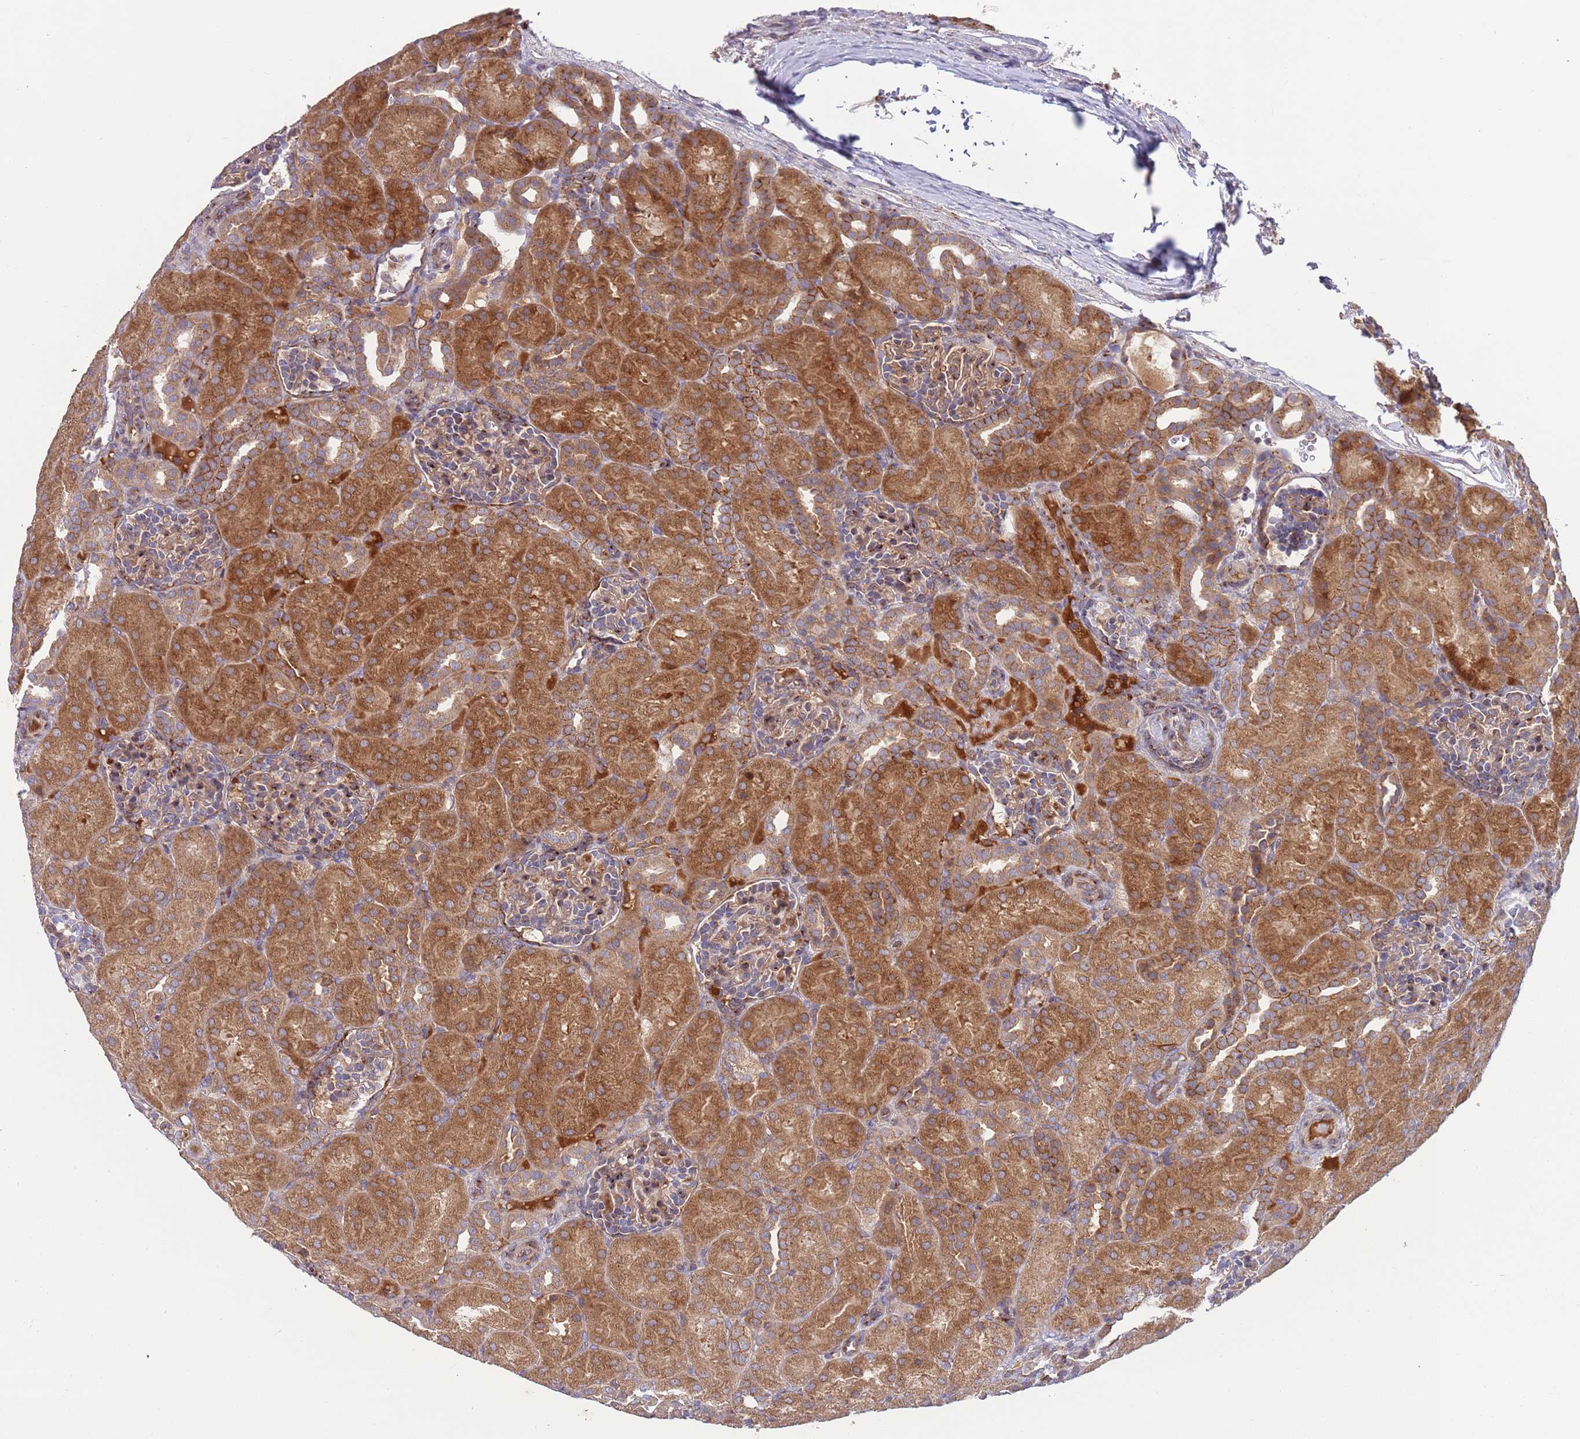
{"staining": {"intensity": "moderate", "quantity": "25%-75%", "location": "cytoplasmic/membranous,nuclear"}, "tissue": "kidney", "cell_type": "Cells in glomeruli", "image_type": "normal", "snomed": [{"axis": "morphology", "description": "Normal tissue, NOS"}, {"axis": "topography", "description": "Kidney"}], "caption": "A histopathology image of kidney stained for a protein demonstrates moderate cytoplasmic/membranous,nuclear brown staining in cells in glomeruli. The staining was performed using DAB to visualize the protein expression in brown, while the nuclei were stained in blue with hematoxylin (Magnification: 20x).", "gene": "BTBD7", "patient": {"sex": "male", "age": 1}}